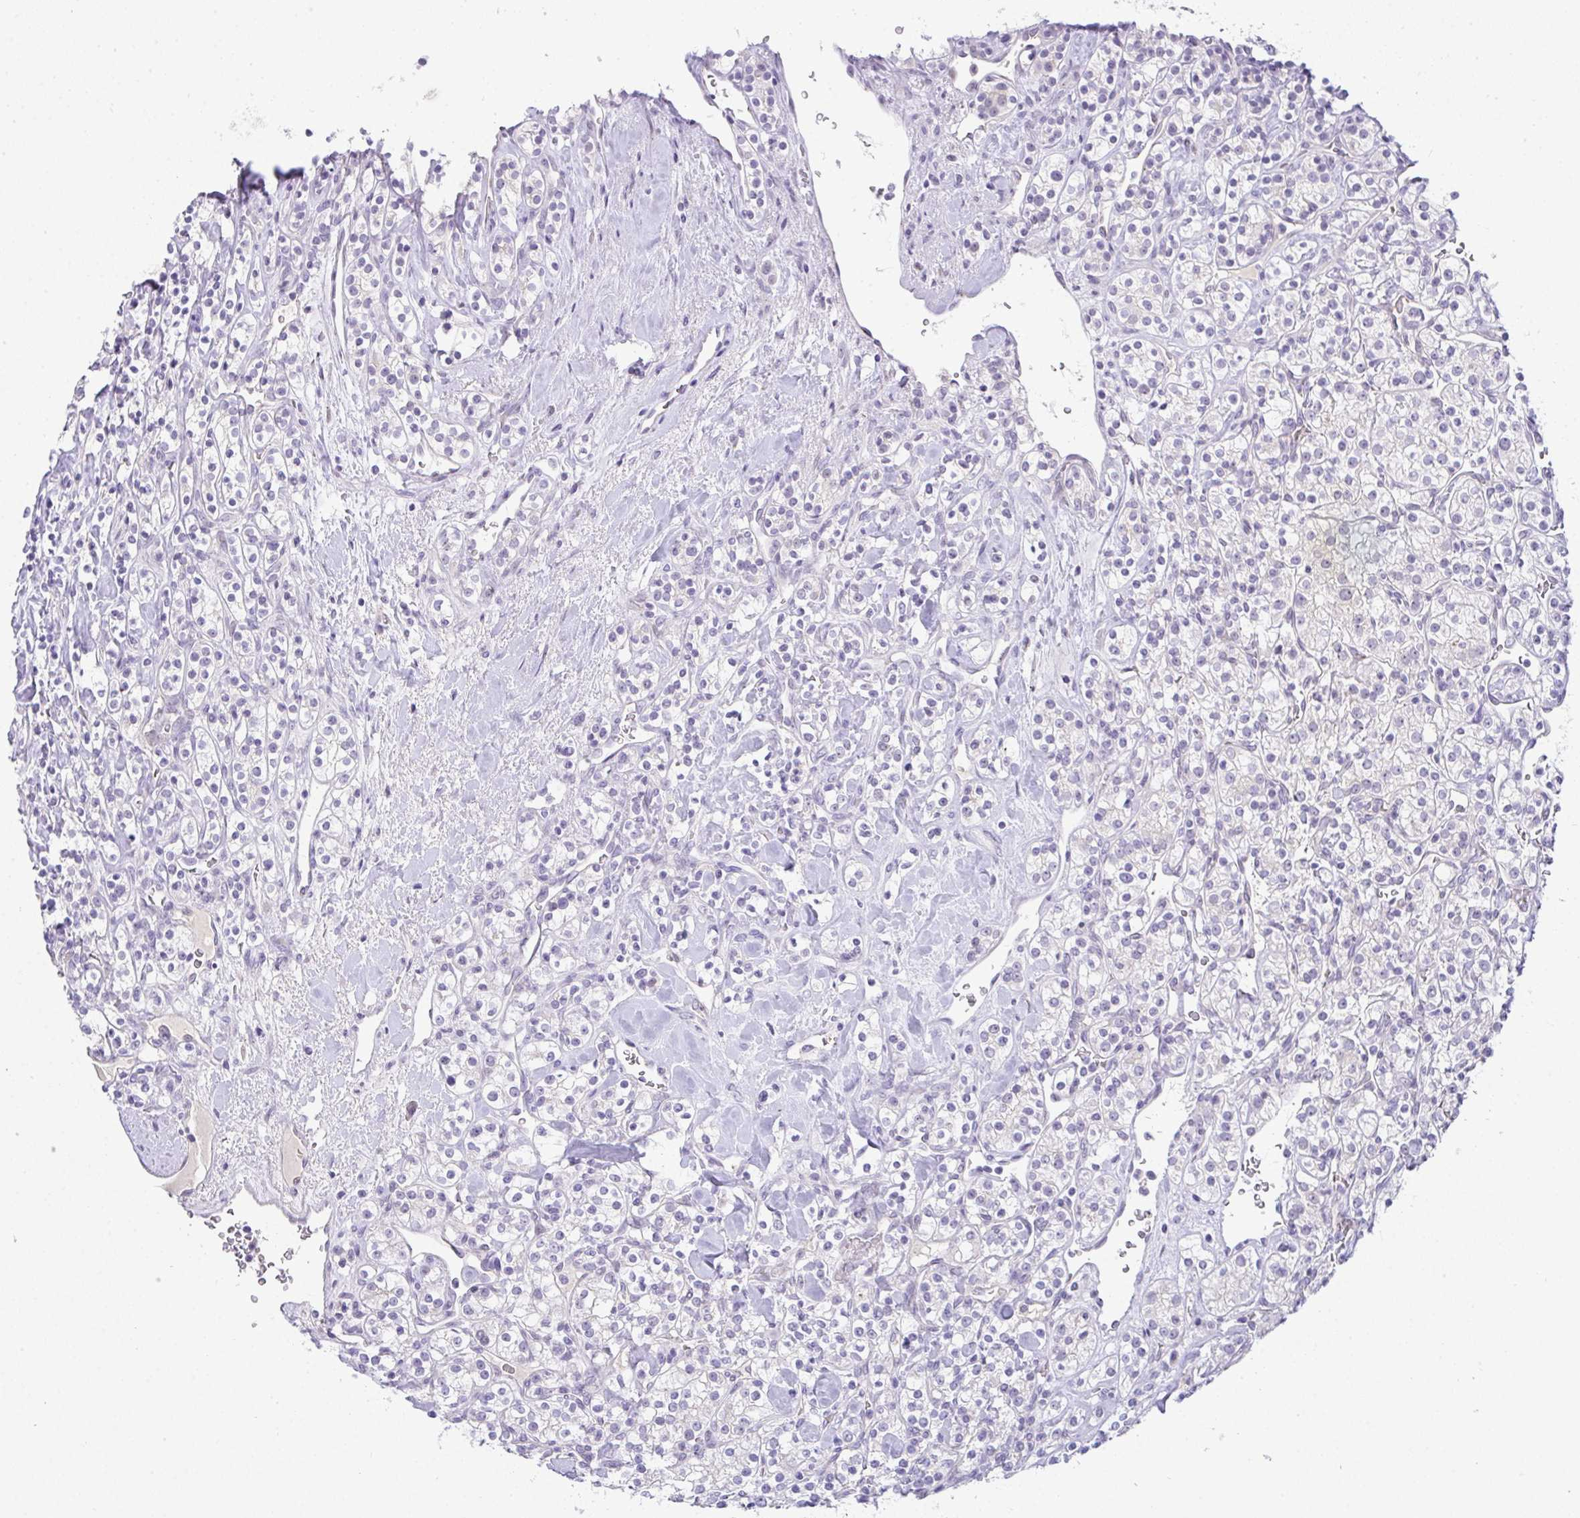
{"staining": {"intensity": "negative", "quantity": "none", "location": "none"}, "tissue": "renal cancer", "cell_type": "Tumor cells", "image_type": "cancer", "snomed": [{"axis": "morphology", "description": "Adenocarcinoma, NOS"}, {"axis": "topography", "description": "Kidney"}], "caption": "This is an IHC image of human renal adenocarcinoma. There is no positivity in tumor cells.", "gene": "FAM177A1", "patient": {"sex": "male", "age": 77}}